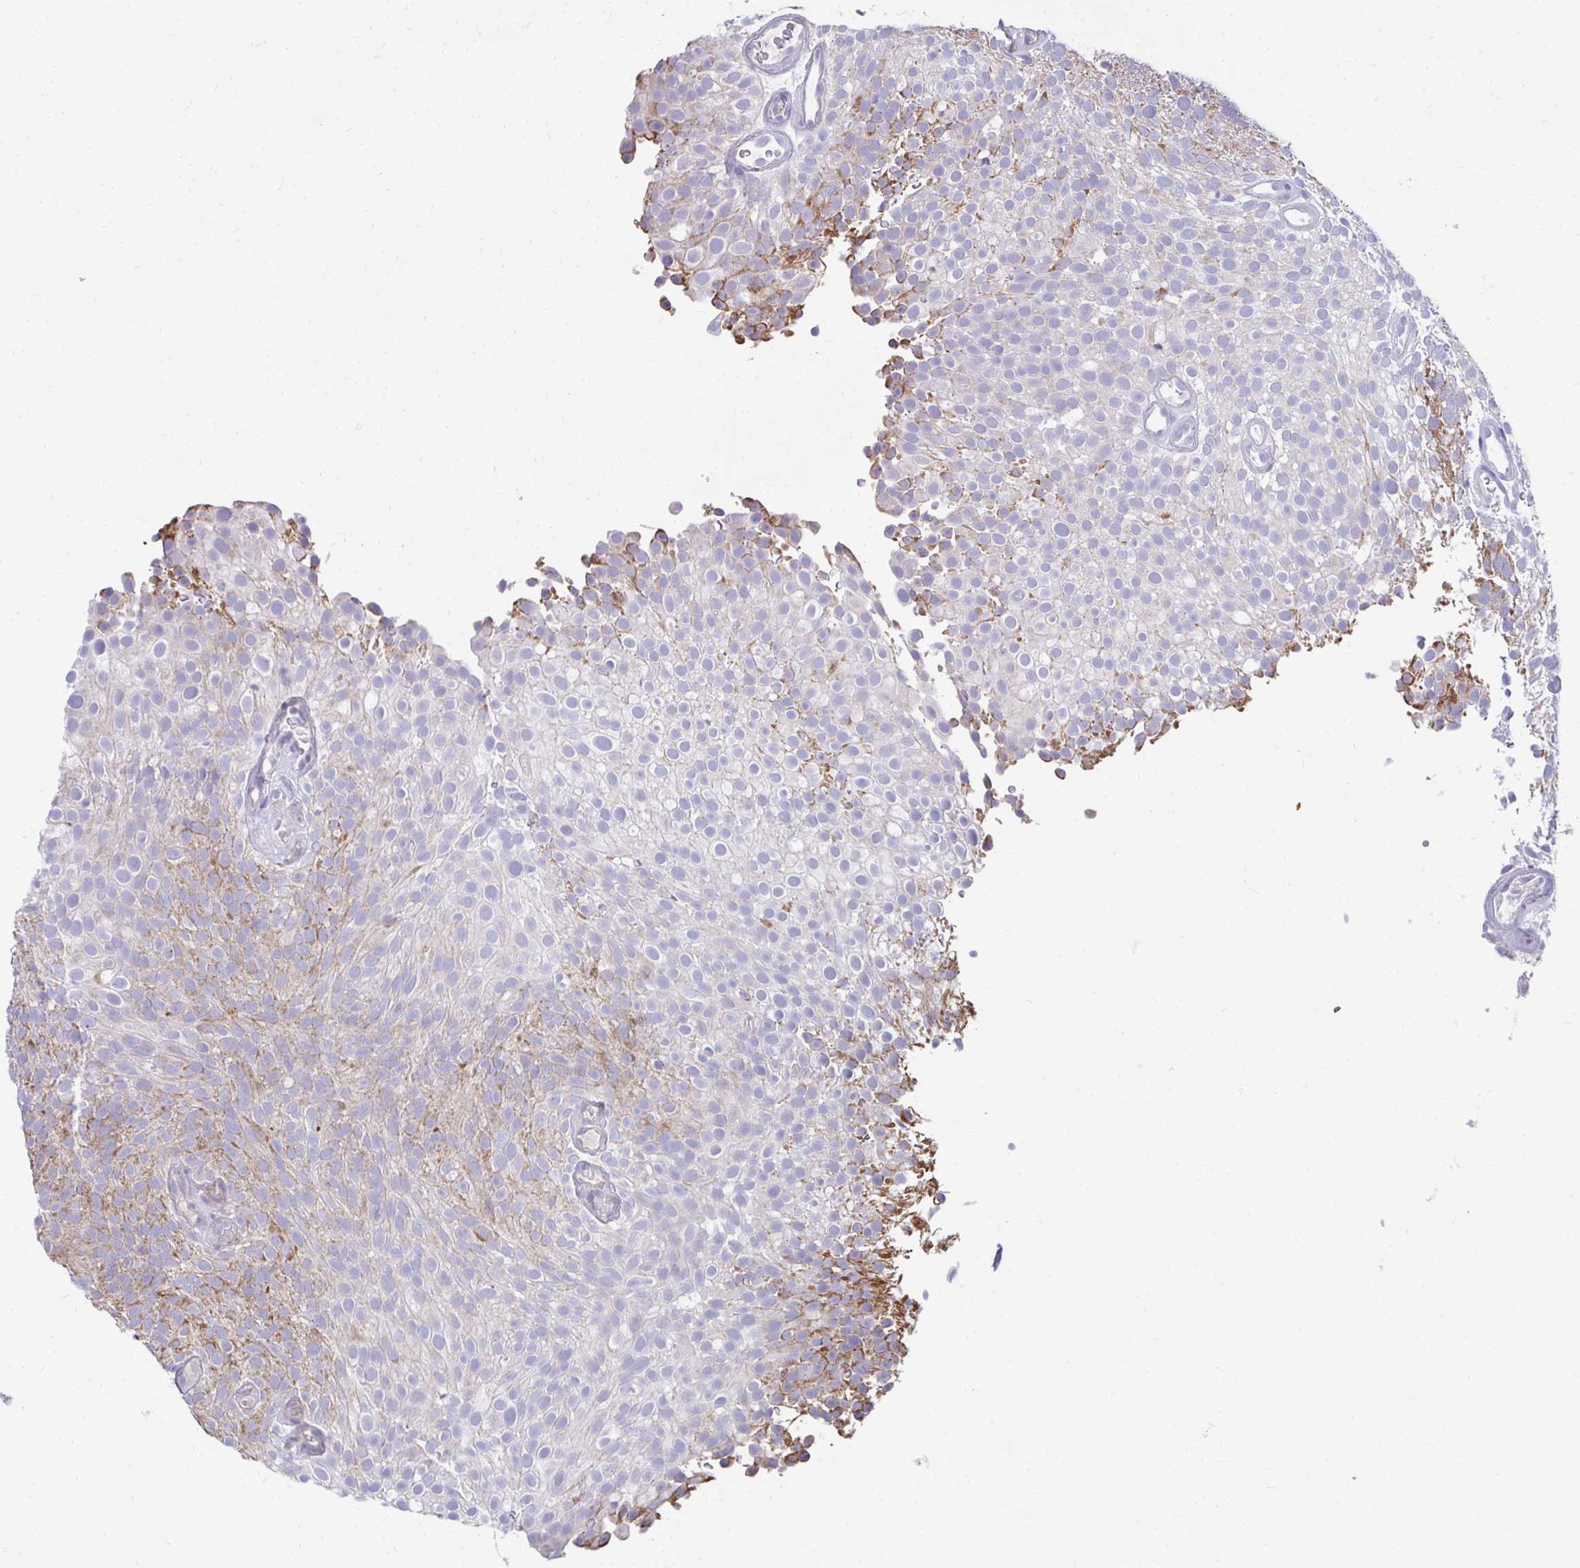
{"staining": {"intensity": "moderate", "quantity": "<25%", "location": "cytoplasmic/membranous"}, "tissue": "urothelial cancer", "cell_type": "Tumor cells", "image_type": "cancer", "snomed": [{"axis": "morphology", "description": "Urothelial carcinoma, Low grade"}, {"axis": "topography", "description": "Urinary bladder"}], "caption": "Immunohistochemistry photomicrograph of neoplastic tissue: human low-grade urothelial carcinoma stained using immunohistochemistry (IHC) shows low levels of moderate protein expression localized specifically in the cytoplasmic/membranous of tumor cells, appearing as a cytoplasmic/membranous brown color.", "gene": "PRRG3", "patient": {"sex": "male", "age": 78}}